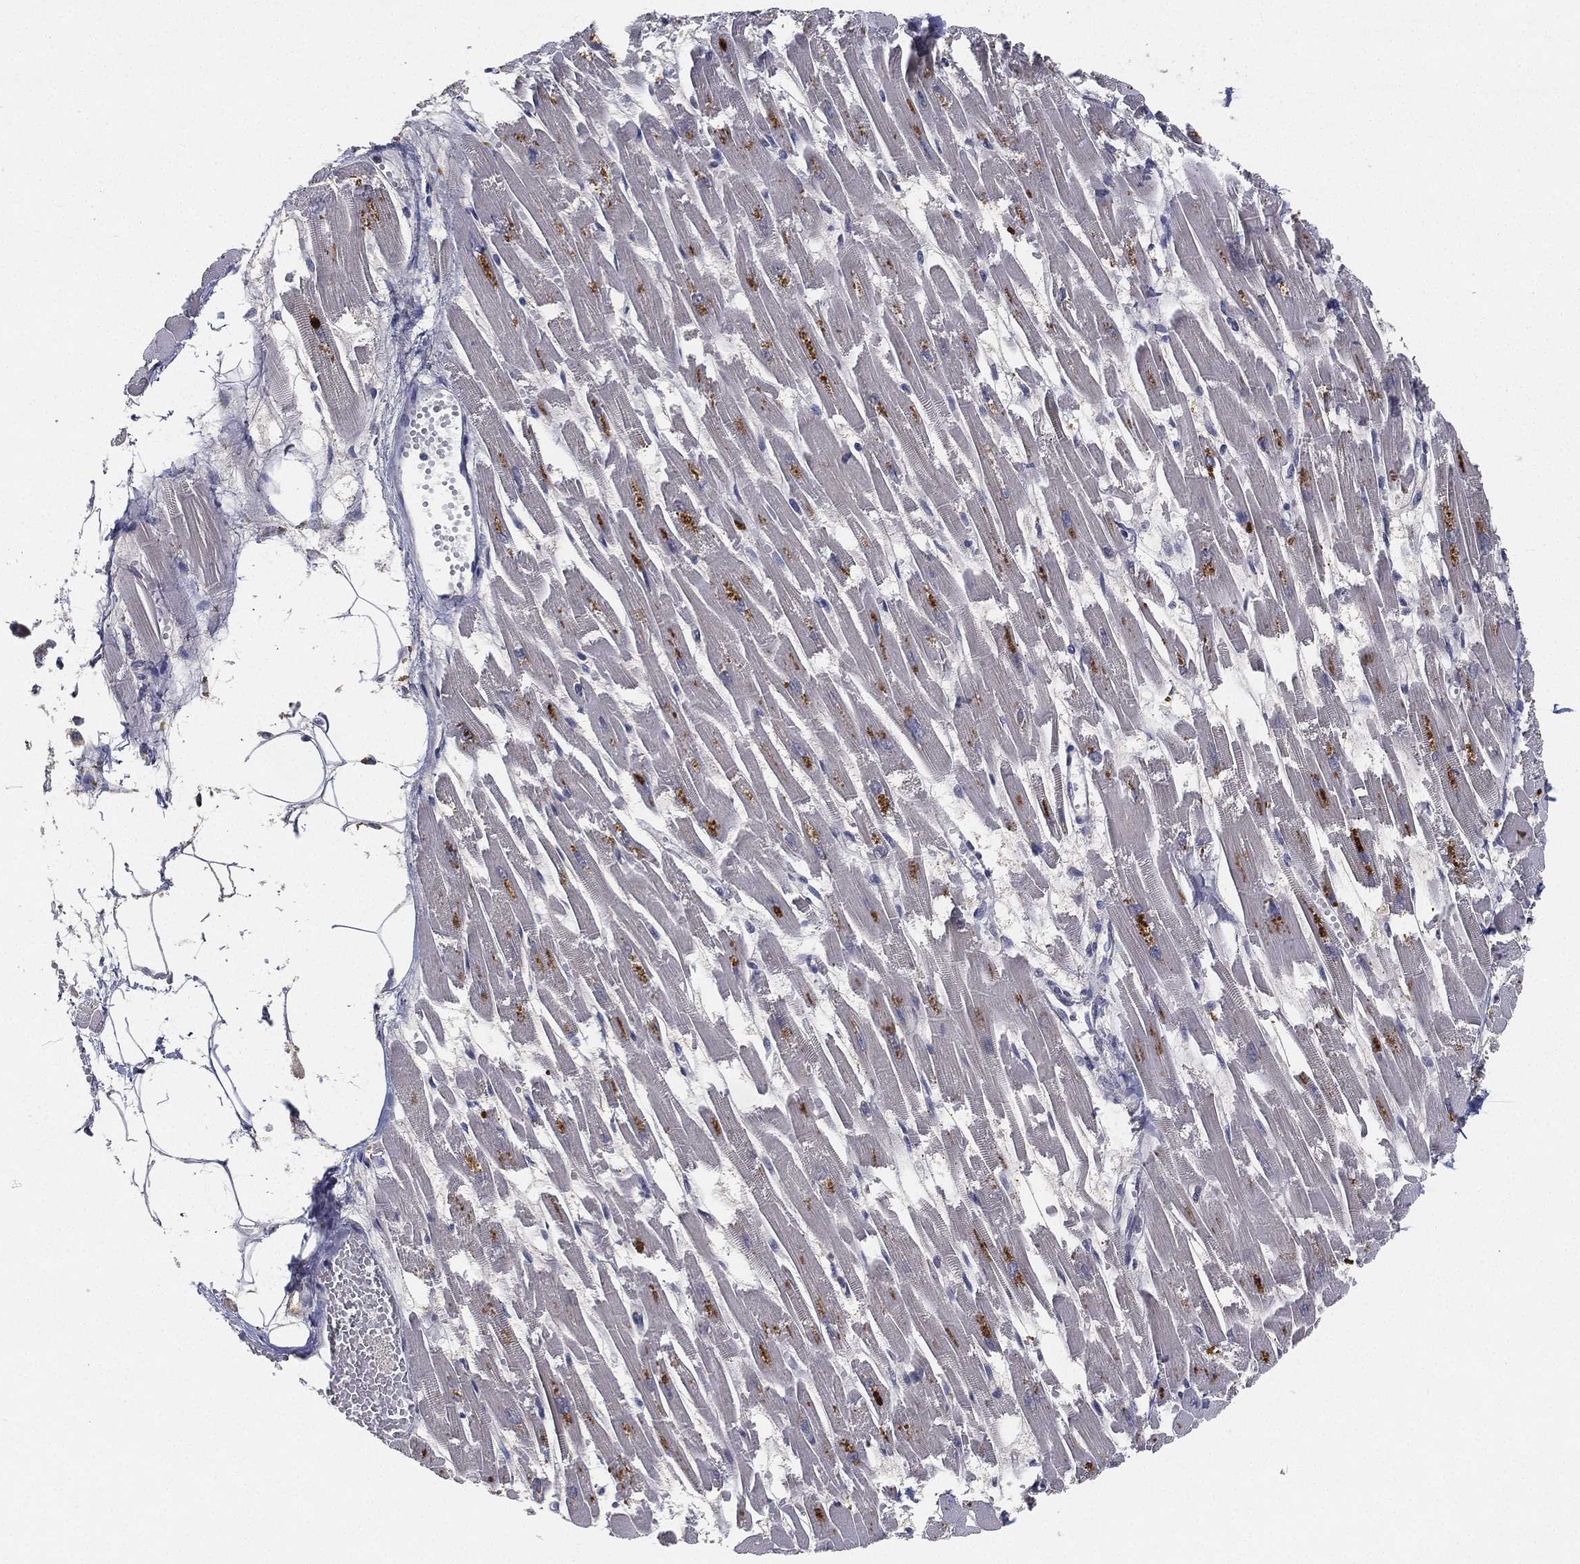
{"staining": {"intensity": "negative", "quantity": "none", "location": "none"}, "tissue": "heart muscle", "cell_type": "Cardiomyocytes", "image_type": "normal", "snomed": [{"axis": "morphology", "description": "Normal tissue, NOS"}, {"axis": "topography", "description": "Heart"}], "caption": "Immunohistochemical staining of normal heart muscle demonstrates no significant positivity in cardiomyocytes. The staining is performed using DAB brown chromogen with nuclei counter-stained in using hematoxylin.", "gene": "CFAP251", "patient": {"sex": "female", "age": 52}}